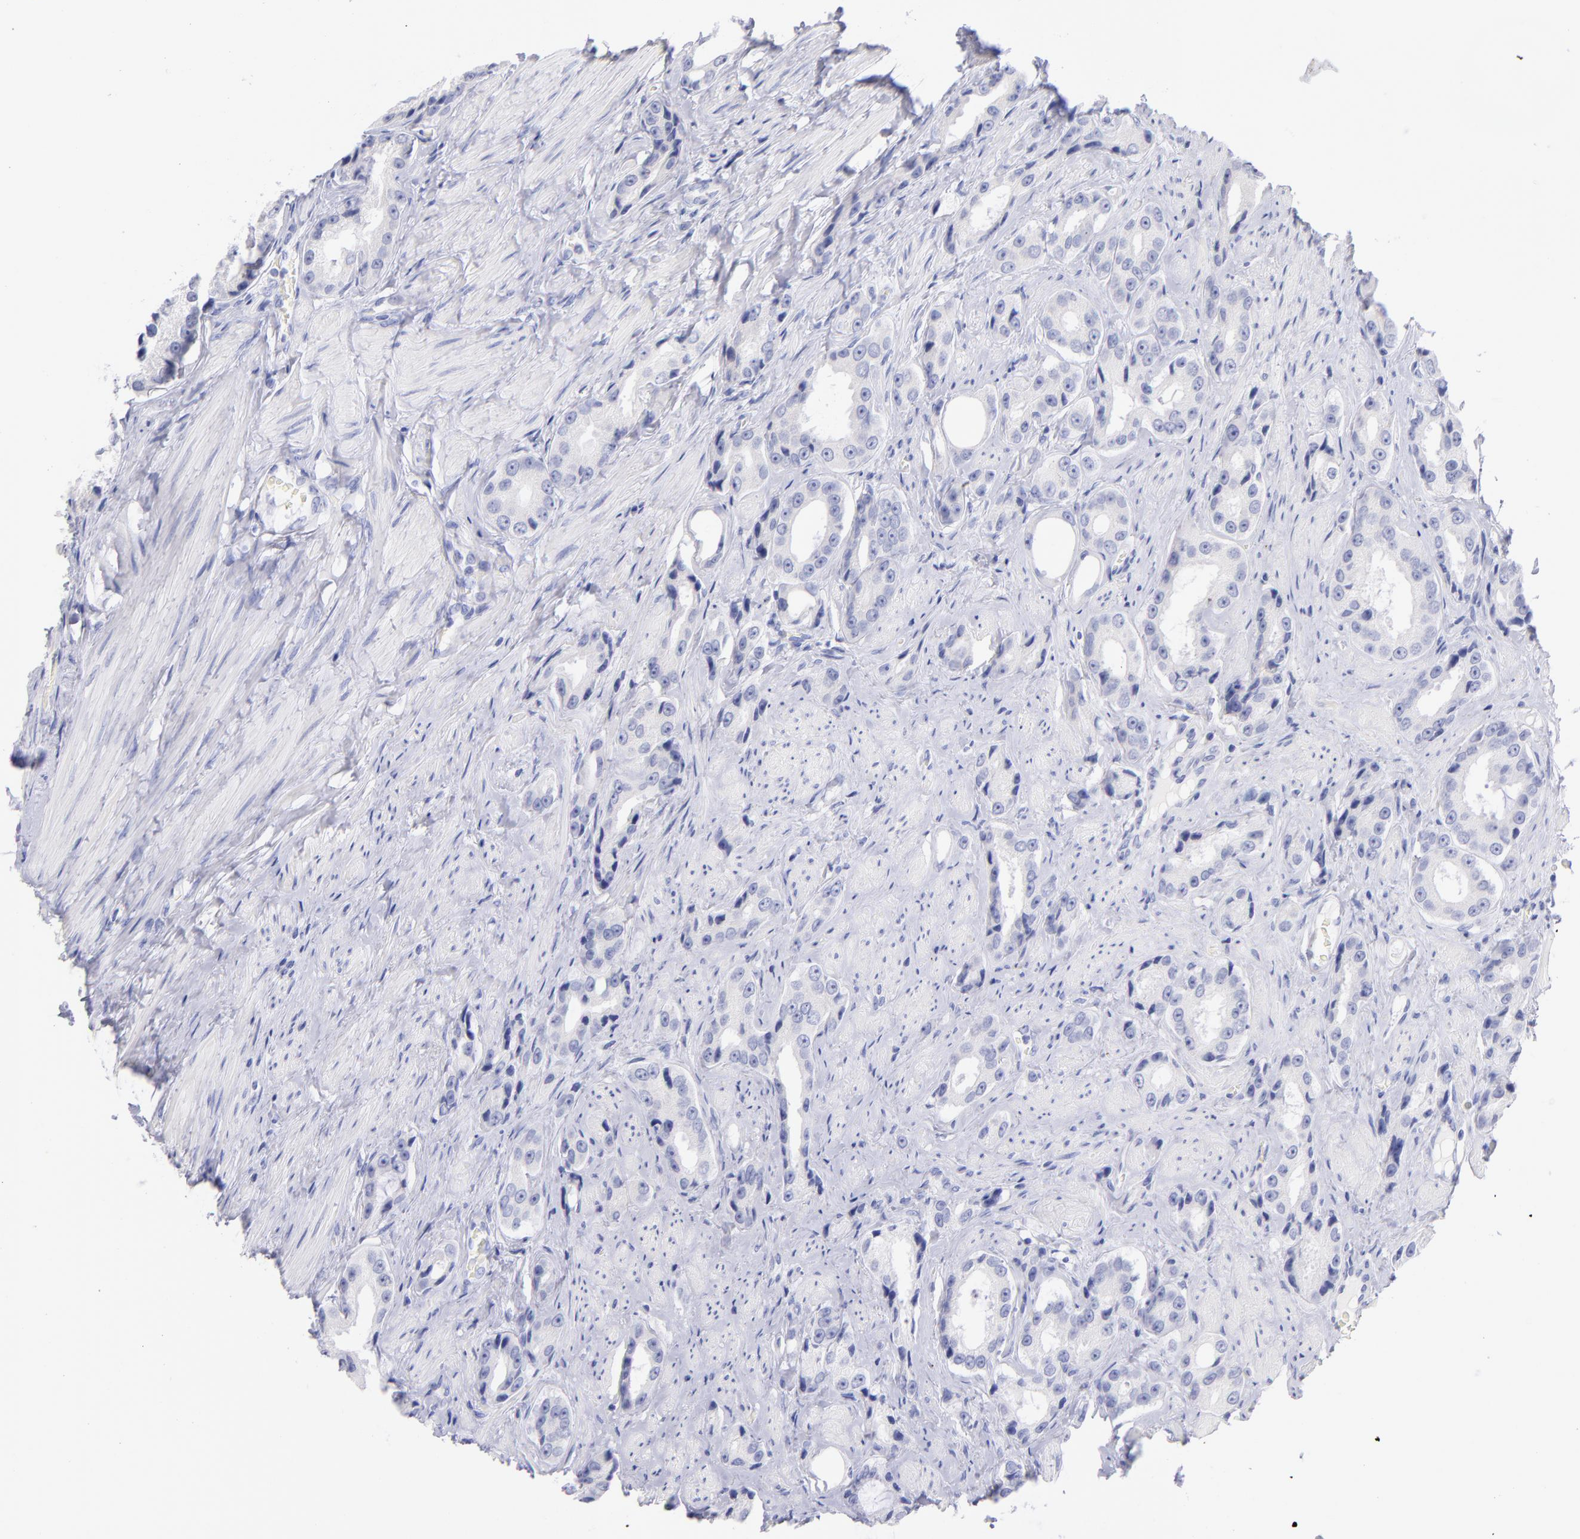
{"staining": {"intensity": "negative", "quantity": "none", "location": "none"}, "tissue": "prostate cancer", "cell_type": "Tumor cells", "image_type": "cancer", "snomed": [{"axis": "morphology", "description": "Adenocarcinoma, Medium grade"}, {"axis": "topography", "description": "Prostate"}], "caption": "Protein analysis of prostate cancer (adenocarcinoma (medium-grade)) shows no significant staining in tumor cells.", "gene": "SCGN", "patient": {"sex": "male", "age": 60}}